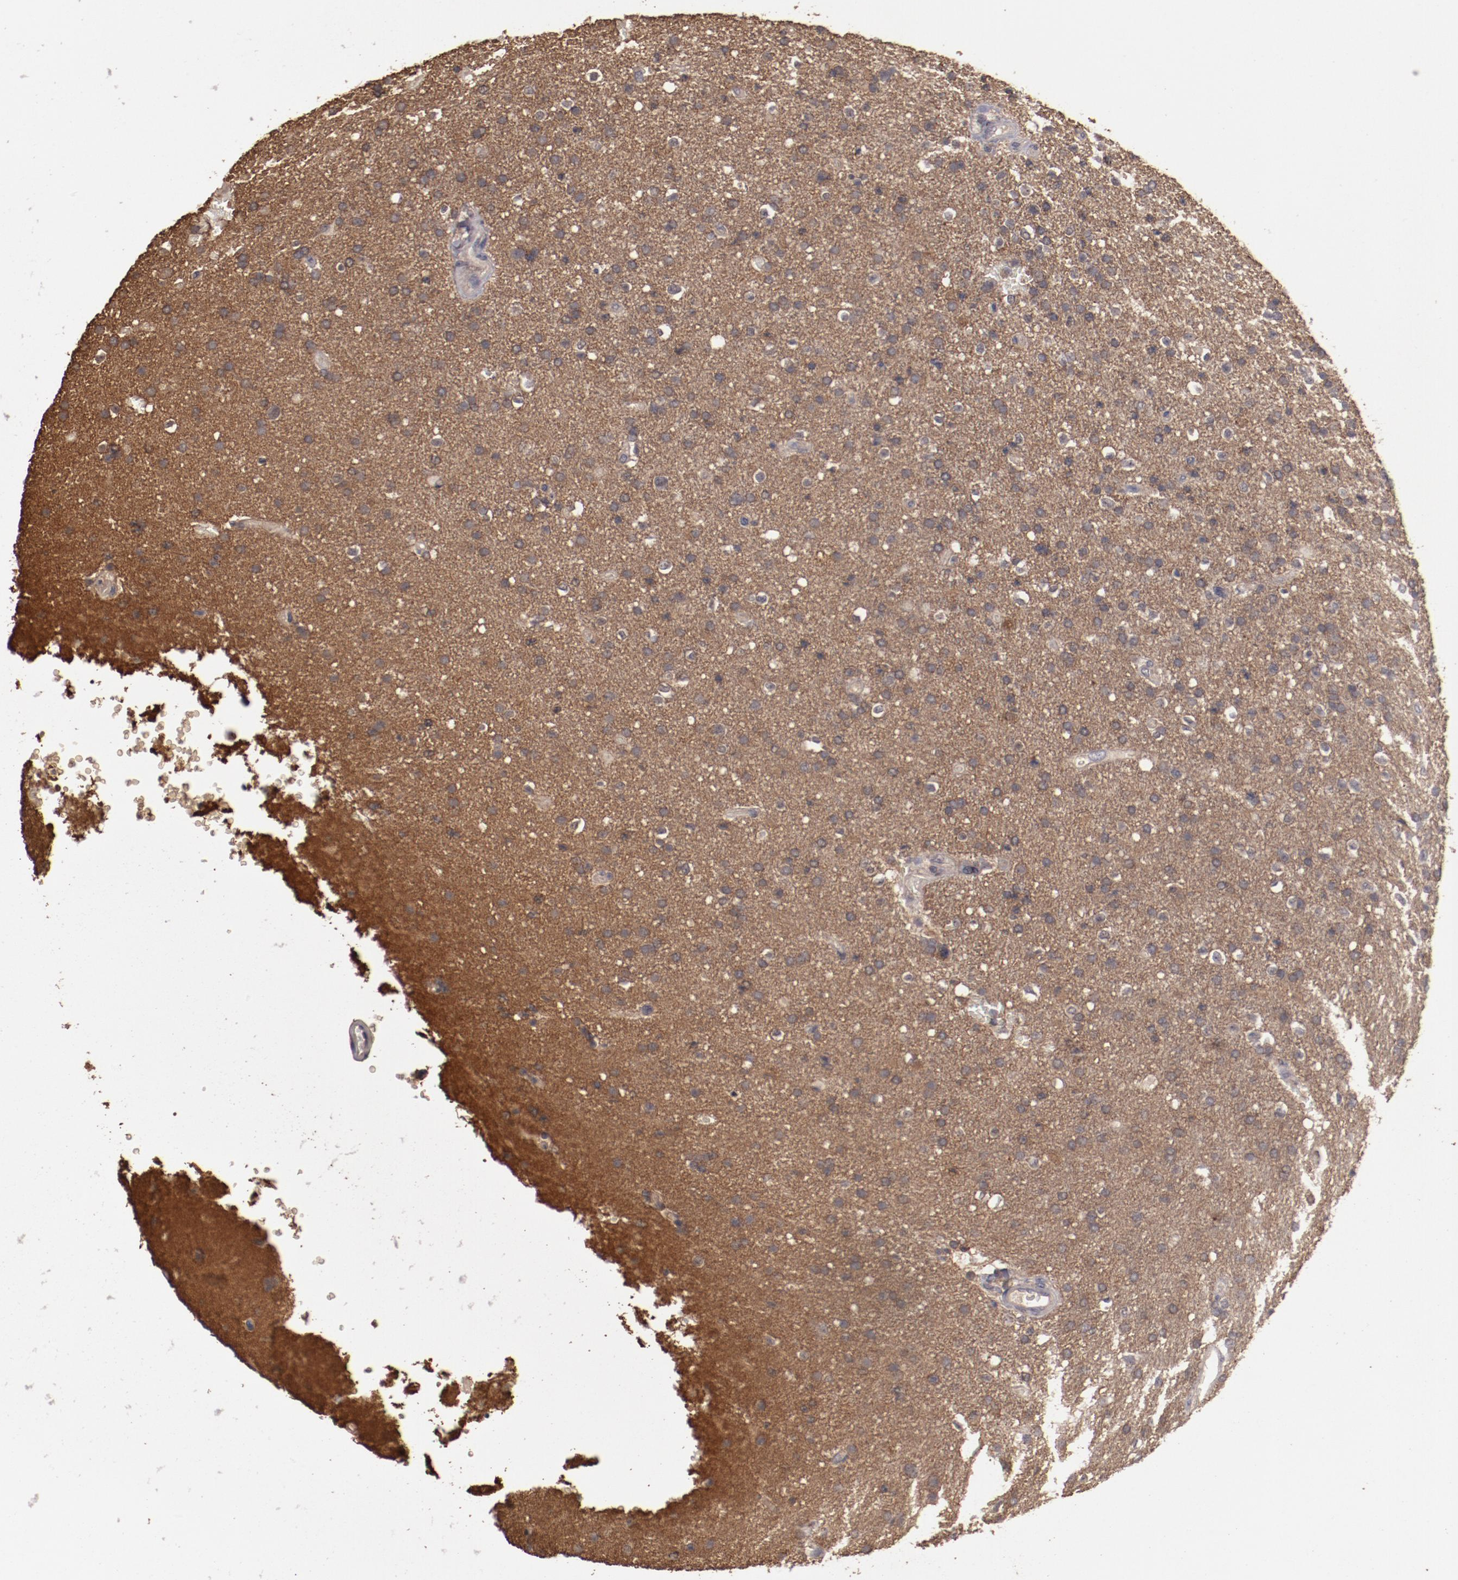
{"staining": {"intensity": "strong", "quantity": ">75%", "location": "cytoplasmic/membranous"}, "tissue": "glioma", "cell_type": "Tumor cells", "image_type": "cancer", "snomed": [{"axis": "morphology", "description": "Glioma, malignant, High grade"}, {"axis": "topography", "description": "Brain"}], "caption": "Immunohistochemical staining of malignant glioma (high-grade) displays high levels of strong cytoplasmic/membranous protein staining in approximately >75% of tumor cells.", "gene": "LRRC75B", "patient": {"sex": "male", "age": 33}}